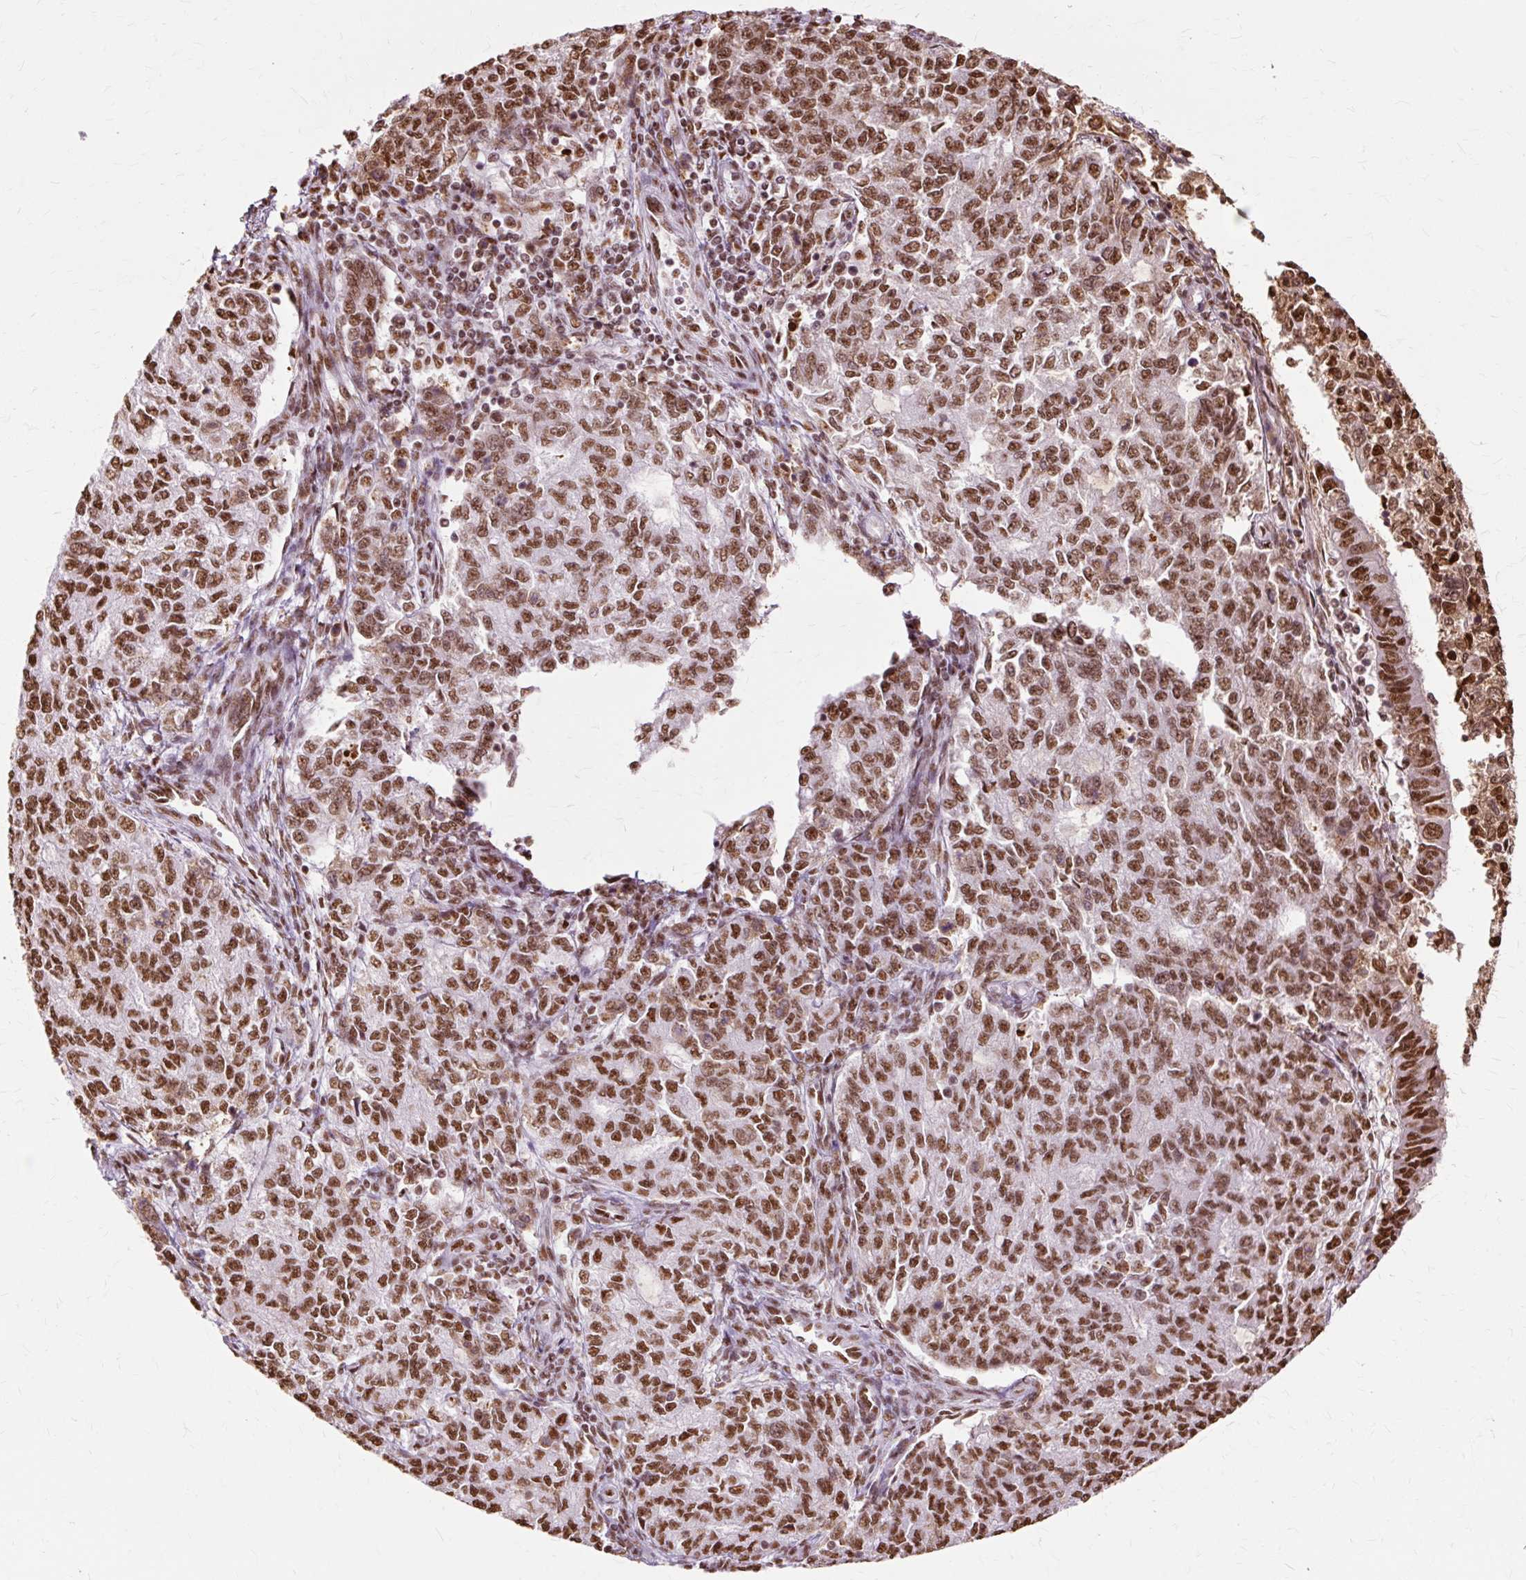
{"staining": {"intensity": "moderate", "quantity": ">75%", "location": "nuclear"}, "tissue": "endometrial cancer", "cell_type": "Tumor cells", "image_type": "cancer", "snomed": [{"axis": "morphology", "description": "Adenocarcinoma, NOS"}, {"axis": "topography", "description": "Endometrium"}], "caption": "The histopathology image displays immunohistochemical staining of endometrial cancer (adenocarcinoma). There is moderate nuclear positivity is appreciated in about >75% of tumor cells. (DAB IHC with brightfield microscopy, high magnification).", "gene": "XRCC6", "patient": {"sex": "female", "age": 50}}